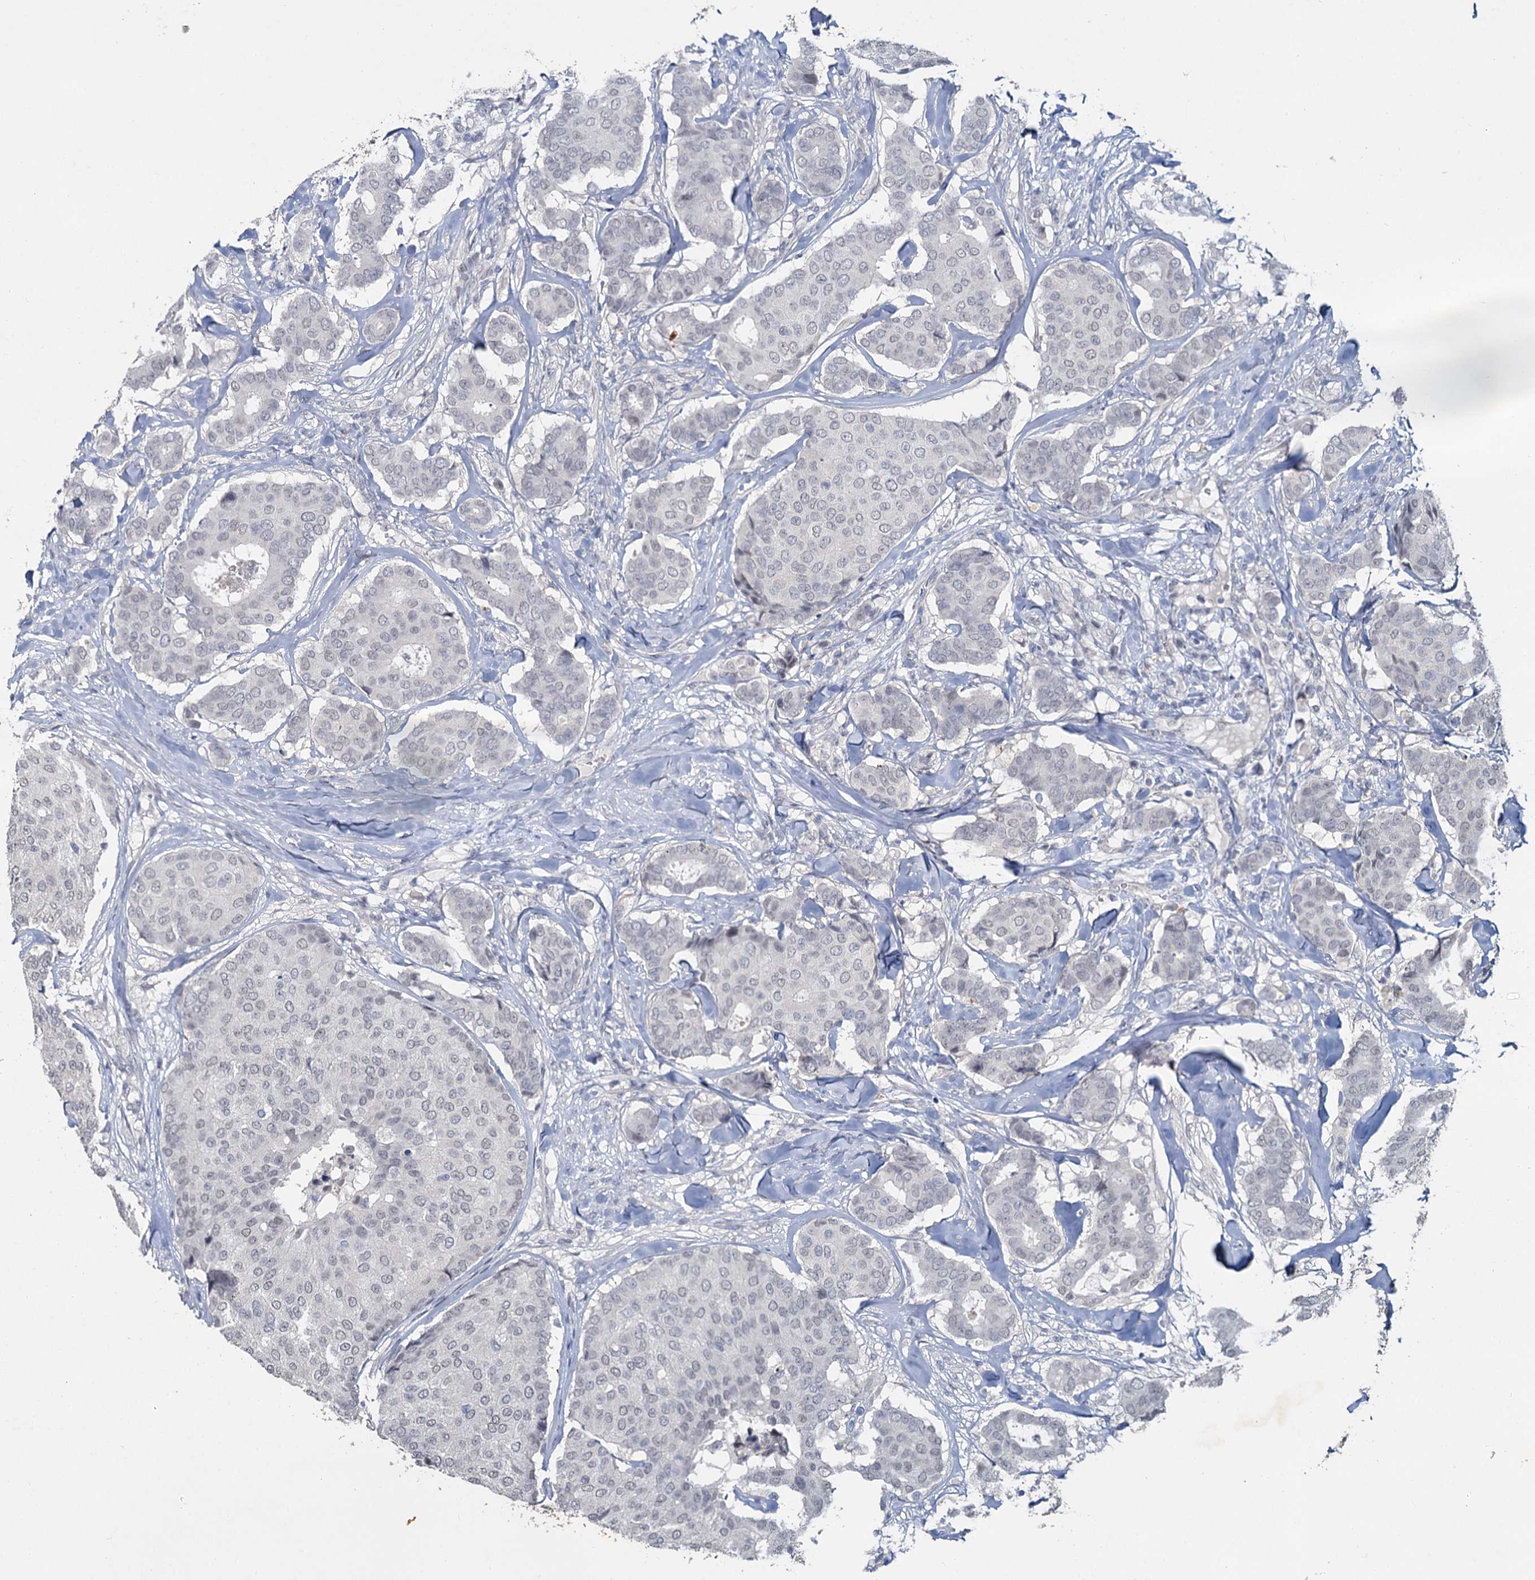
{"staining": {"intensity": "negative", "quantity": "none", "location": "none"}, "tissue": "breast cancer", "cell_type": "Tumor cells", "image_type": "cancer", "snomed": [{"axis": "morphology", "description": "Duct carcinoma"}, {"axis": "topography", "description": "Breast"}], "caption": "Immunohistochemistry (IHC) histopathology image of breast cancer stained for a protein (brown), which exhibits no staining in tumor cells.", "gene": "MUCL1", "patient": {"sex": "female", "age": 75}}